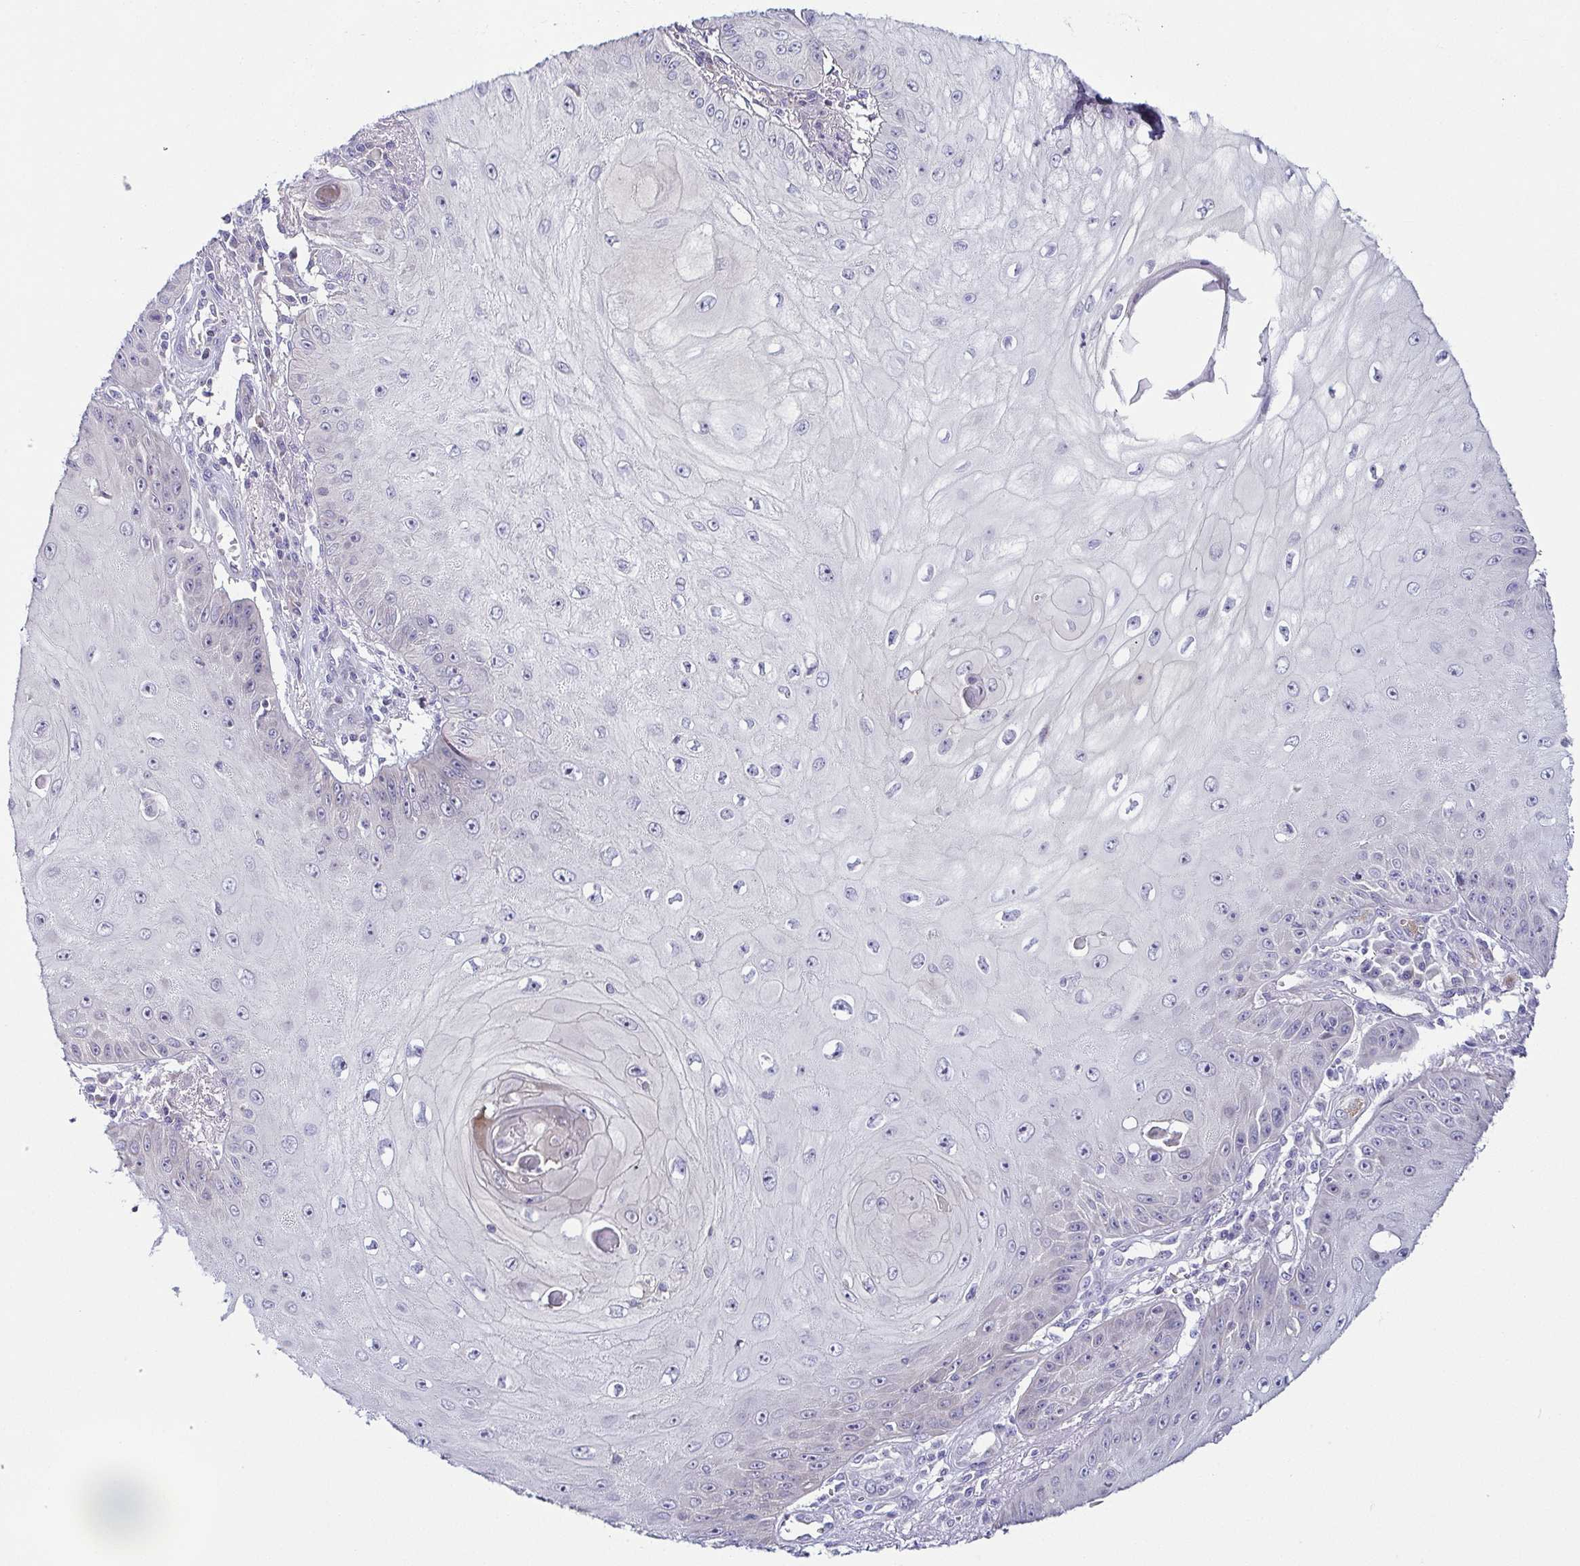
{"staining": {"intensity": "negative", "quantity": "none", "location": "none"}, "tissue": "skin cancer", "cell_type": "Tumor cells", "image_type": "cancer", "snomed": [{"axis": "morphology", "description": "Squamous cell carcinoma, NOS"}, {"axis": "topography", "description": "Skin"}], "caption": "DAB immunohistochemical staining of human squamous cell carcinoma (skin) displays no significant positivity in tumor cells.", "gene": "FAM162B", "patient": {"sex": "male", "age": 70}}